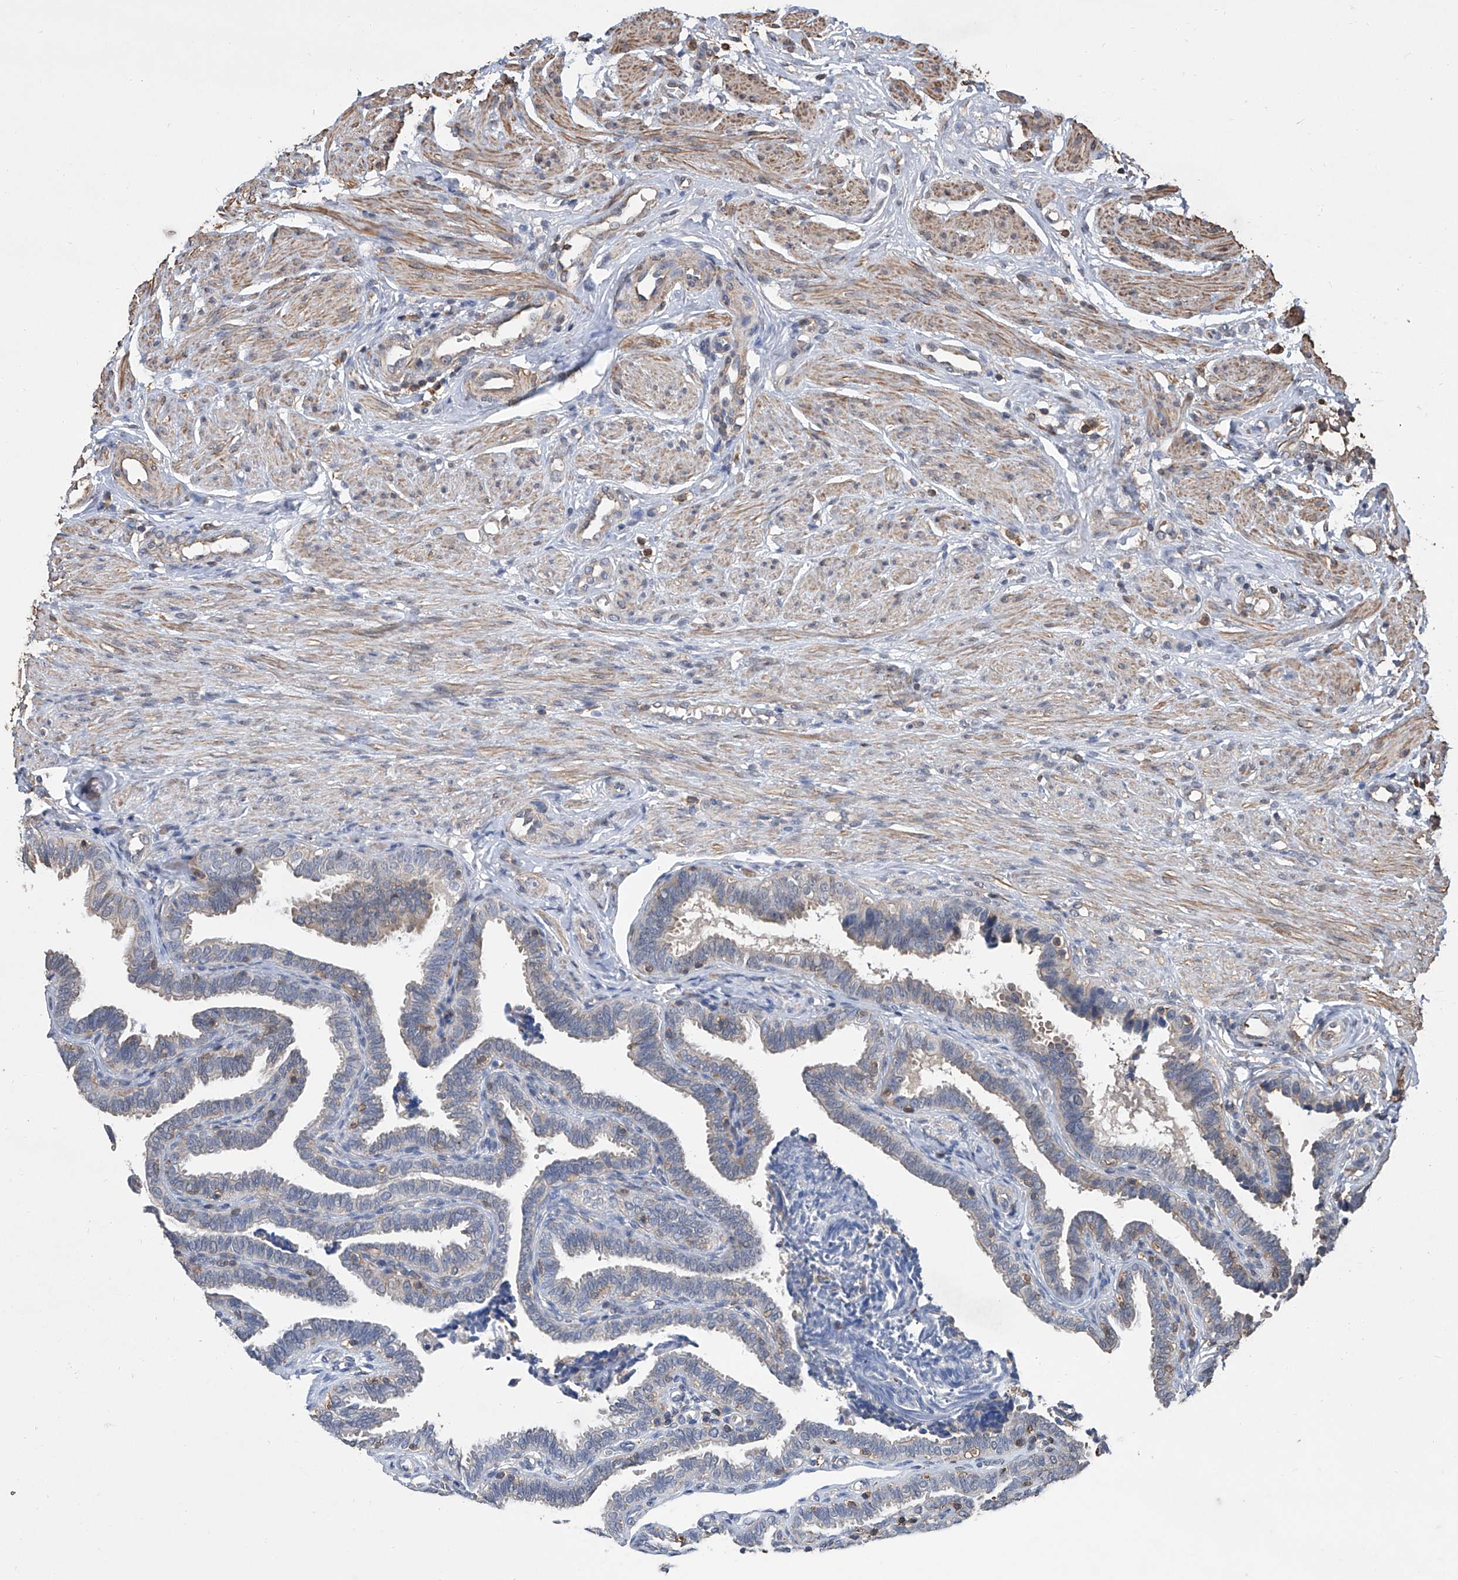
{"staining": {"intensity": "negative", "quantity": "none", "location": "none"}, "tissue": "fallopian tube", "cell_type": "Glandular cells", "image_type": "normal", "snomed": [{"axis": "morphology", "description": "Normal tissue, NOS"}, {"axis": "topography", "description": "Fallopian tube"}], "caption": "Immunohistochemistry (IHC) histopathology image of benign fallopian tube stained for a protein (brown), which reveals no positivity in glandular cells.", "gene": "GPT", "patient": {"sex": "female", "age": 39}}